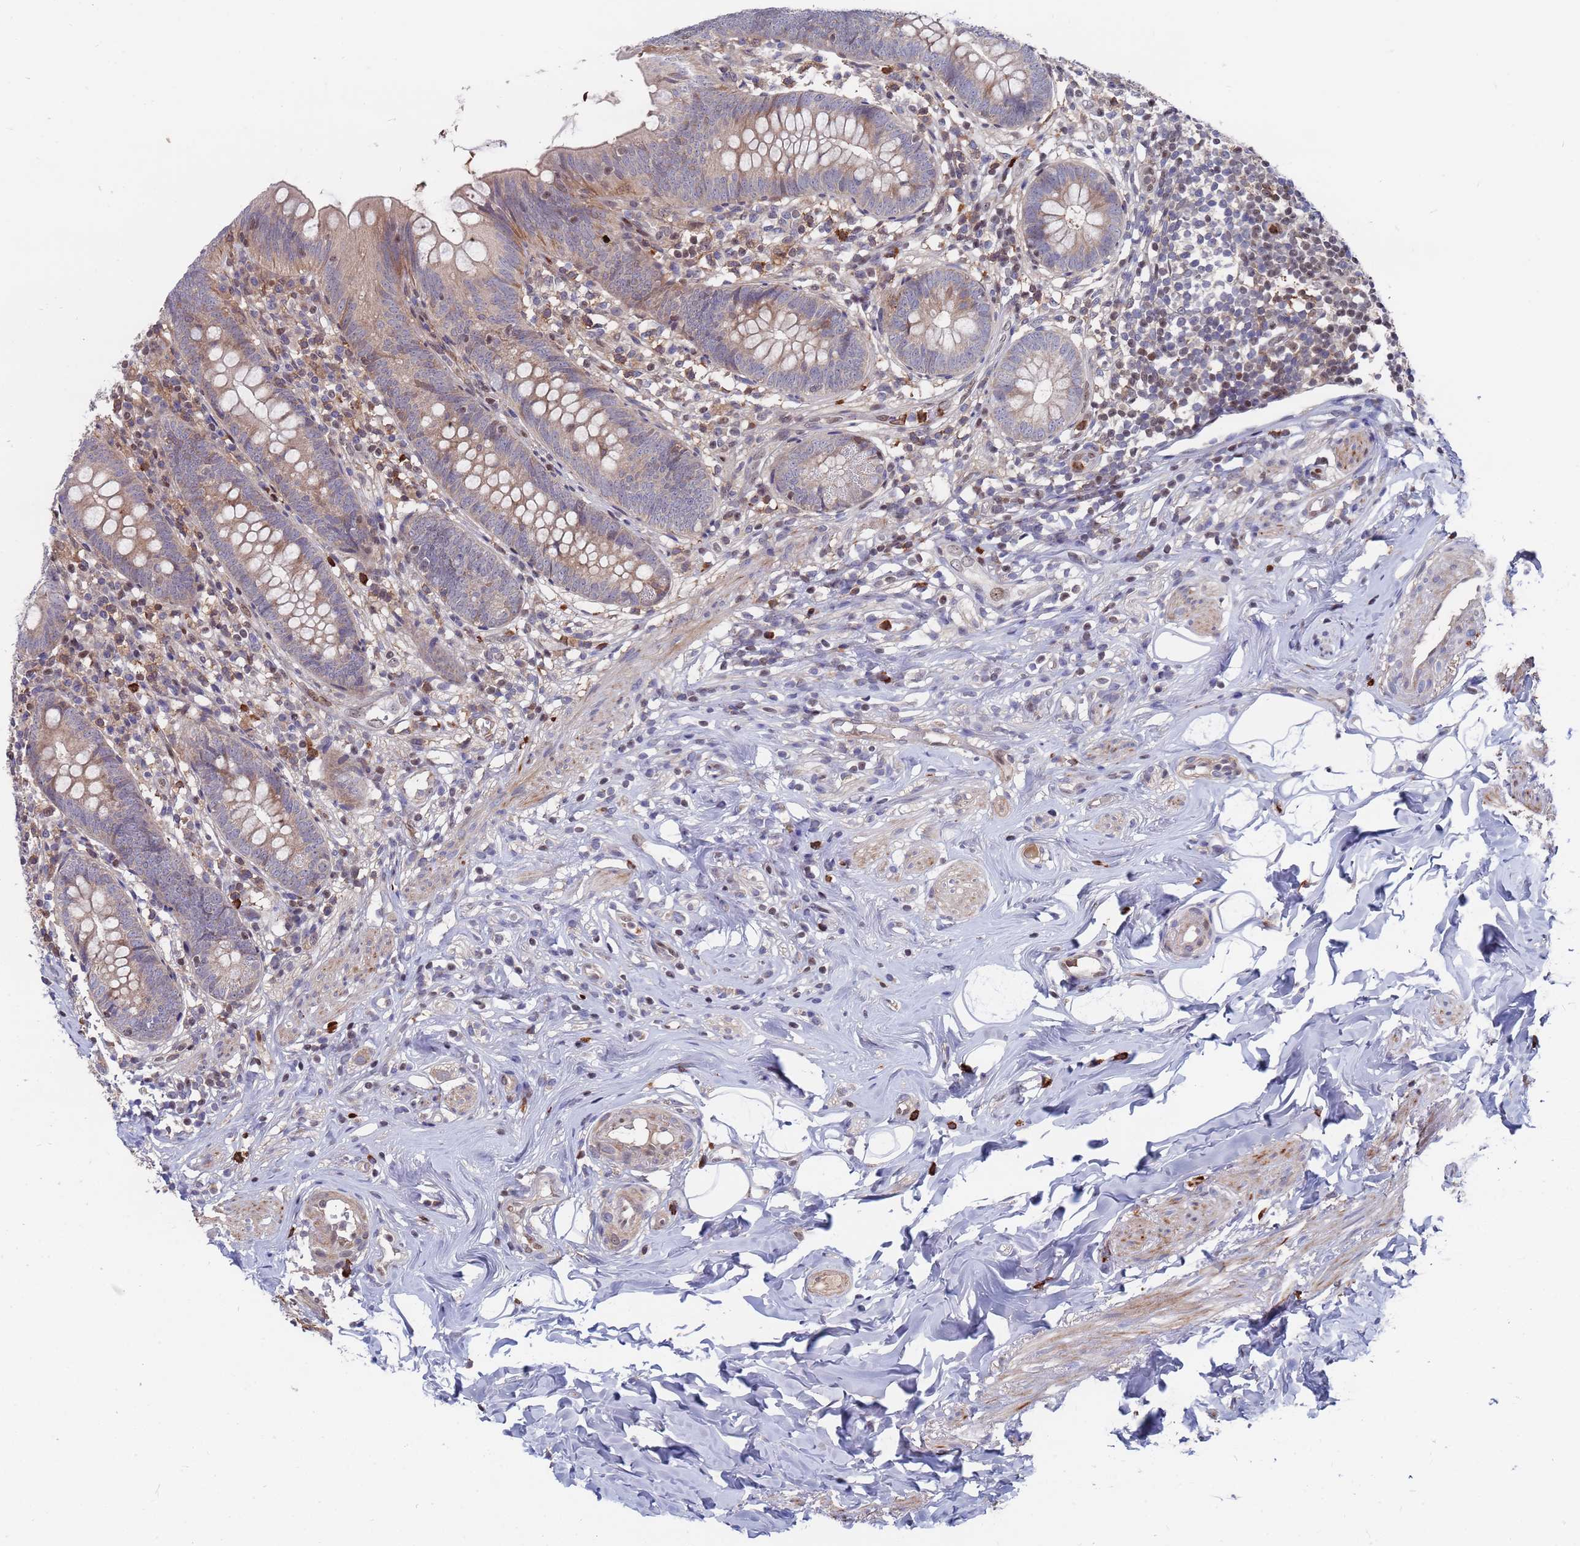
{"staining": {"intensity": "weak", "quantity": "25%-75%", "location": "cytoplasmic/membranous"}, "tissue": "appendix", "cell_type": "Glandular cells", "image_type": "normal", "snomed": [{"axis": "morphology", "description": "Normal tissue, NOS"}, {"axis": "topography", "description": "Appendix"}], "caption": "Normal appendix demonstrates weak cytoplasmic/membranous positivity in about 25%-75% of glandular cells.", "gene": "TMBIM6", "patient": {"sex": "female", "age": 62}}